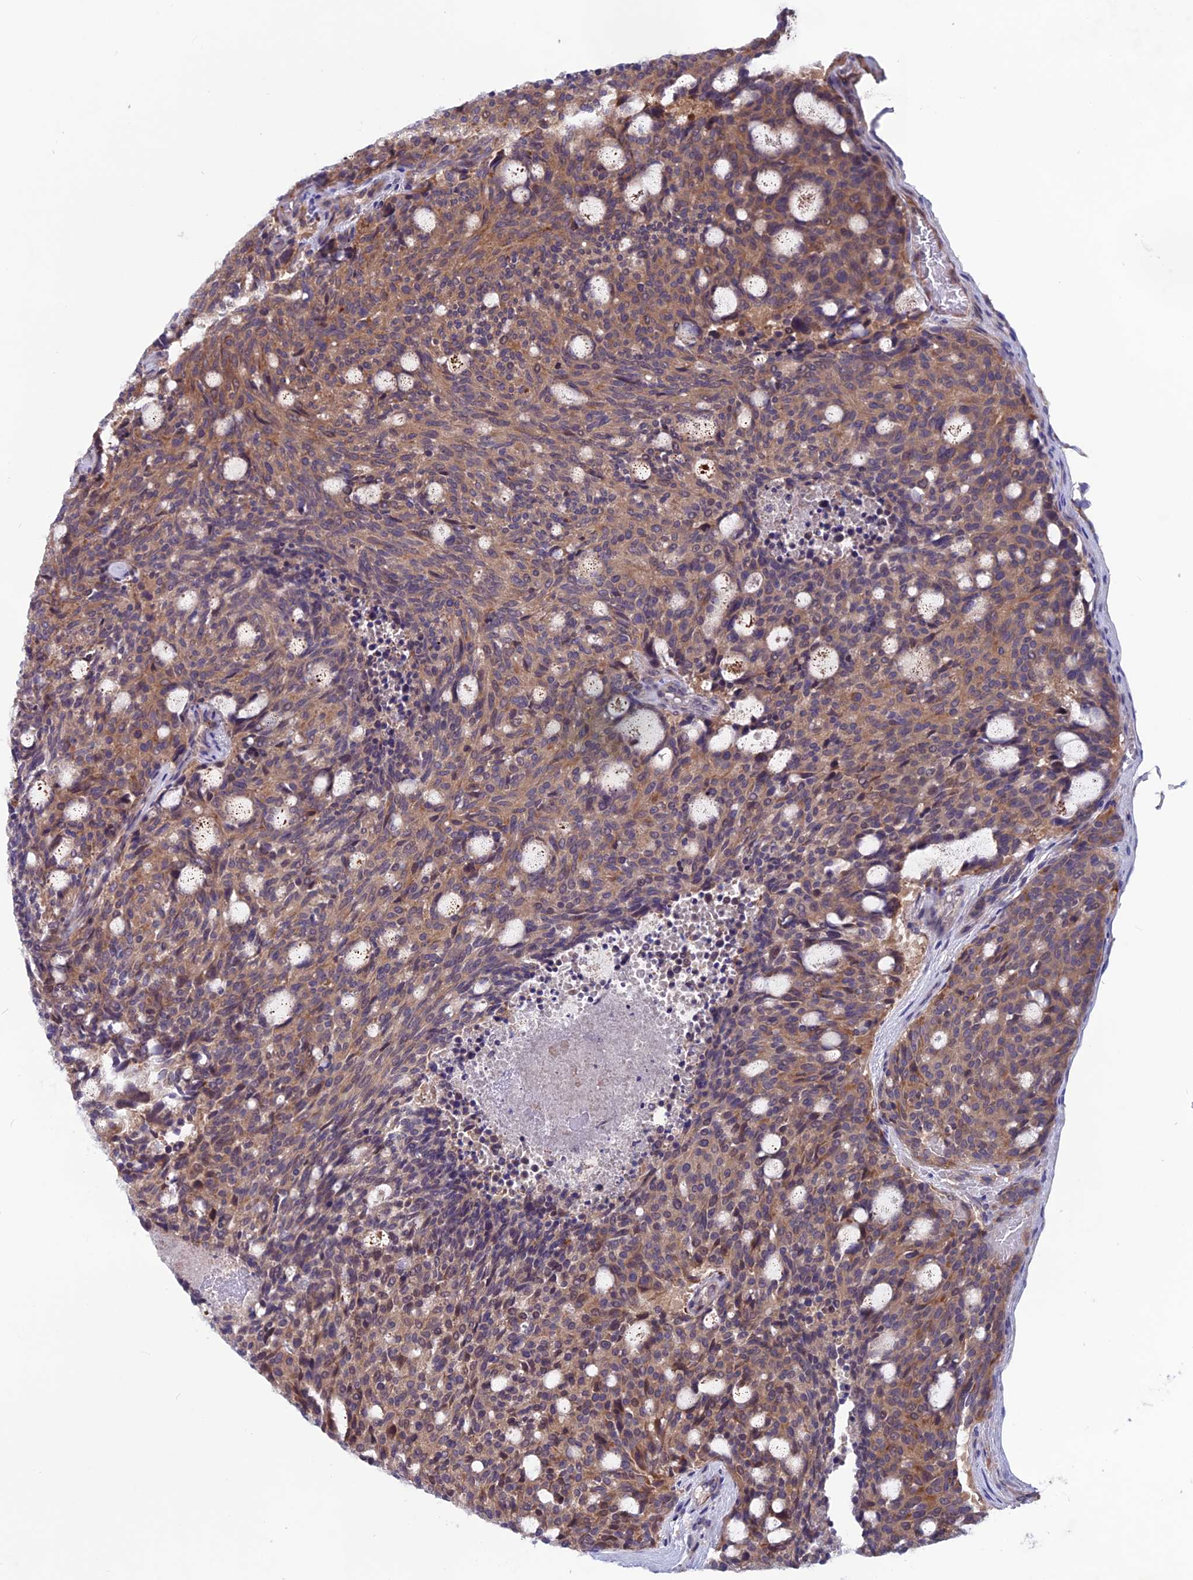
{"staining": {"intensity": "moderate", "quantity": ">75%", "location": "cytoplasmic/membranous"}, "tissue": "carcinoid", "cell_type": "Tumor cells", "image_type": "cancer", "snomed": [{"axis": "morphology", "description": "Carcinoid, malignant, NOS"}, {"axis": "topography", "description": "Pancreas"}], "caption": "The micrograph reveals staining of carcinoid (malignant), revealing moderate cytoplasmic/membranous protein expression (brown color) within tumor cells.", "gene": "MAST2", "patient": {"sex": "female", "age": 54}}